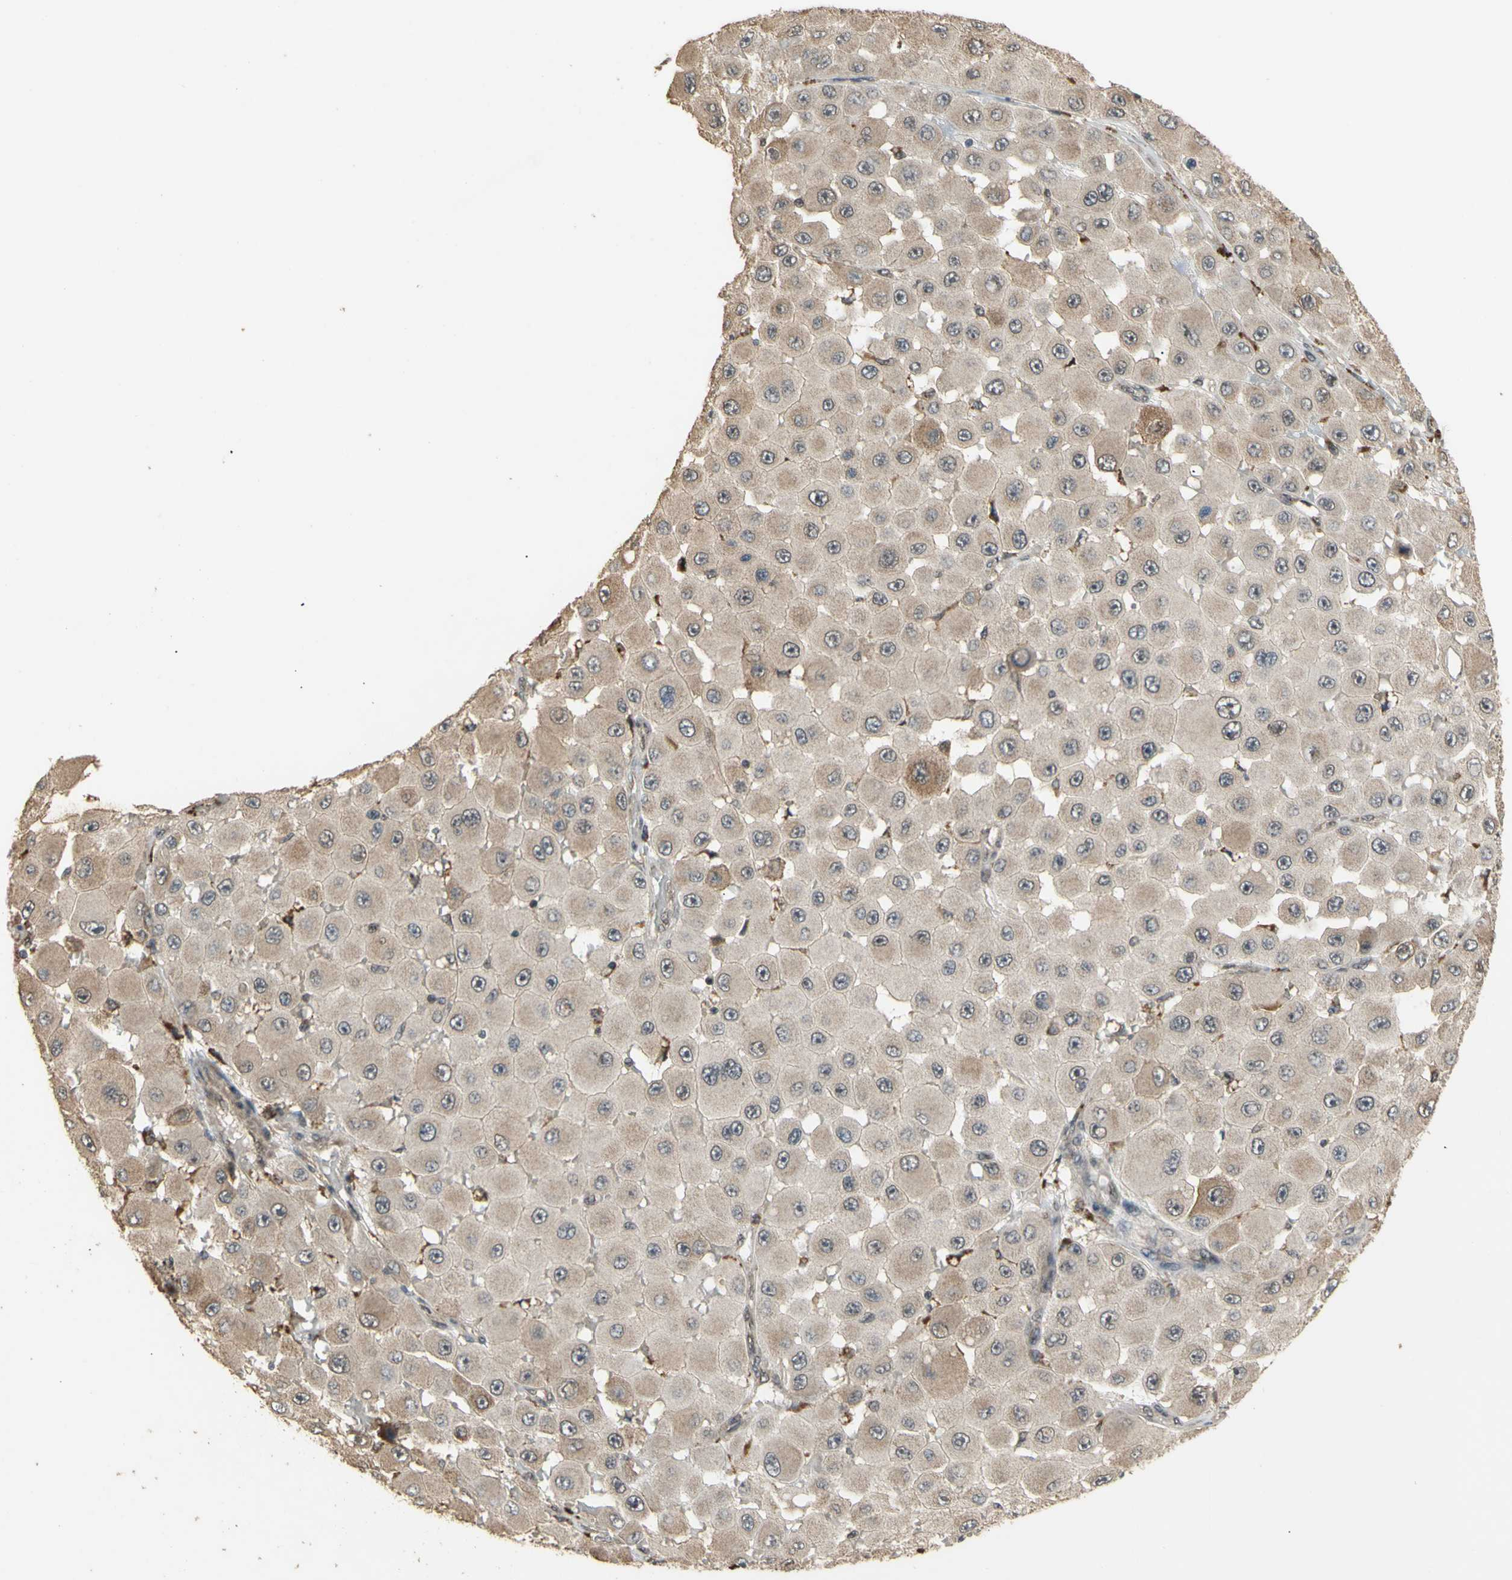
{"staining": {"intensity": "weak", "quantity": ">75%", "location": "cytoplasmic/membranous"}, "tissue": "melanoma", "cell_type": "Tumor cells", "image_type": "cancer", "snomed": [{"axis": "morphology", "description": "Malignant melanoma, NOS"}, {"axis": "topography", "description": "Skin"}], "caption": "There is low levels of weak cytoplasmic/membranous staining in tumor cells of malignant melanoma, as demonstrated by immunohistochemical staining (brown color).", "gene": "GTF2E2", "patient": {"sex": "female", "age": 81}}